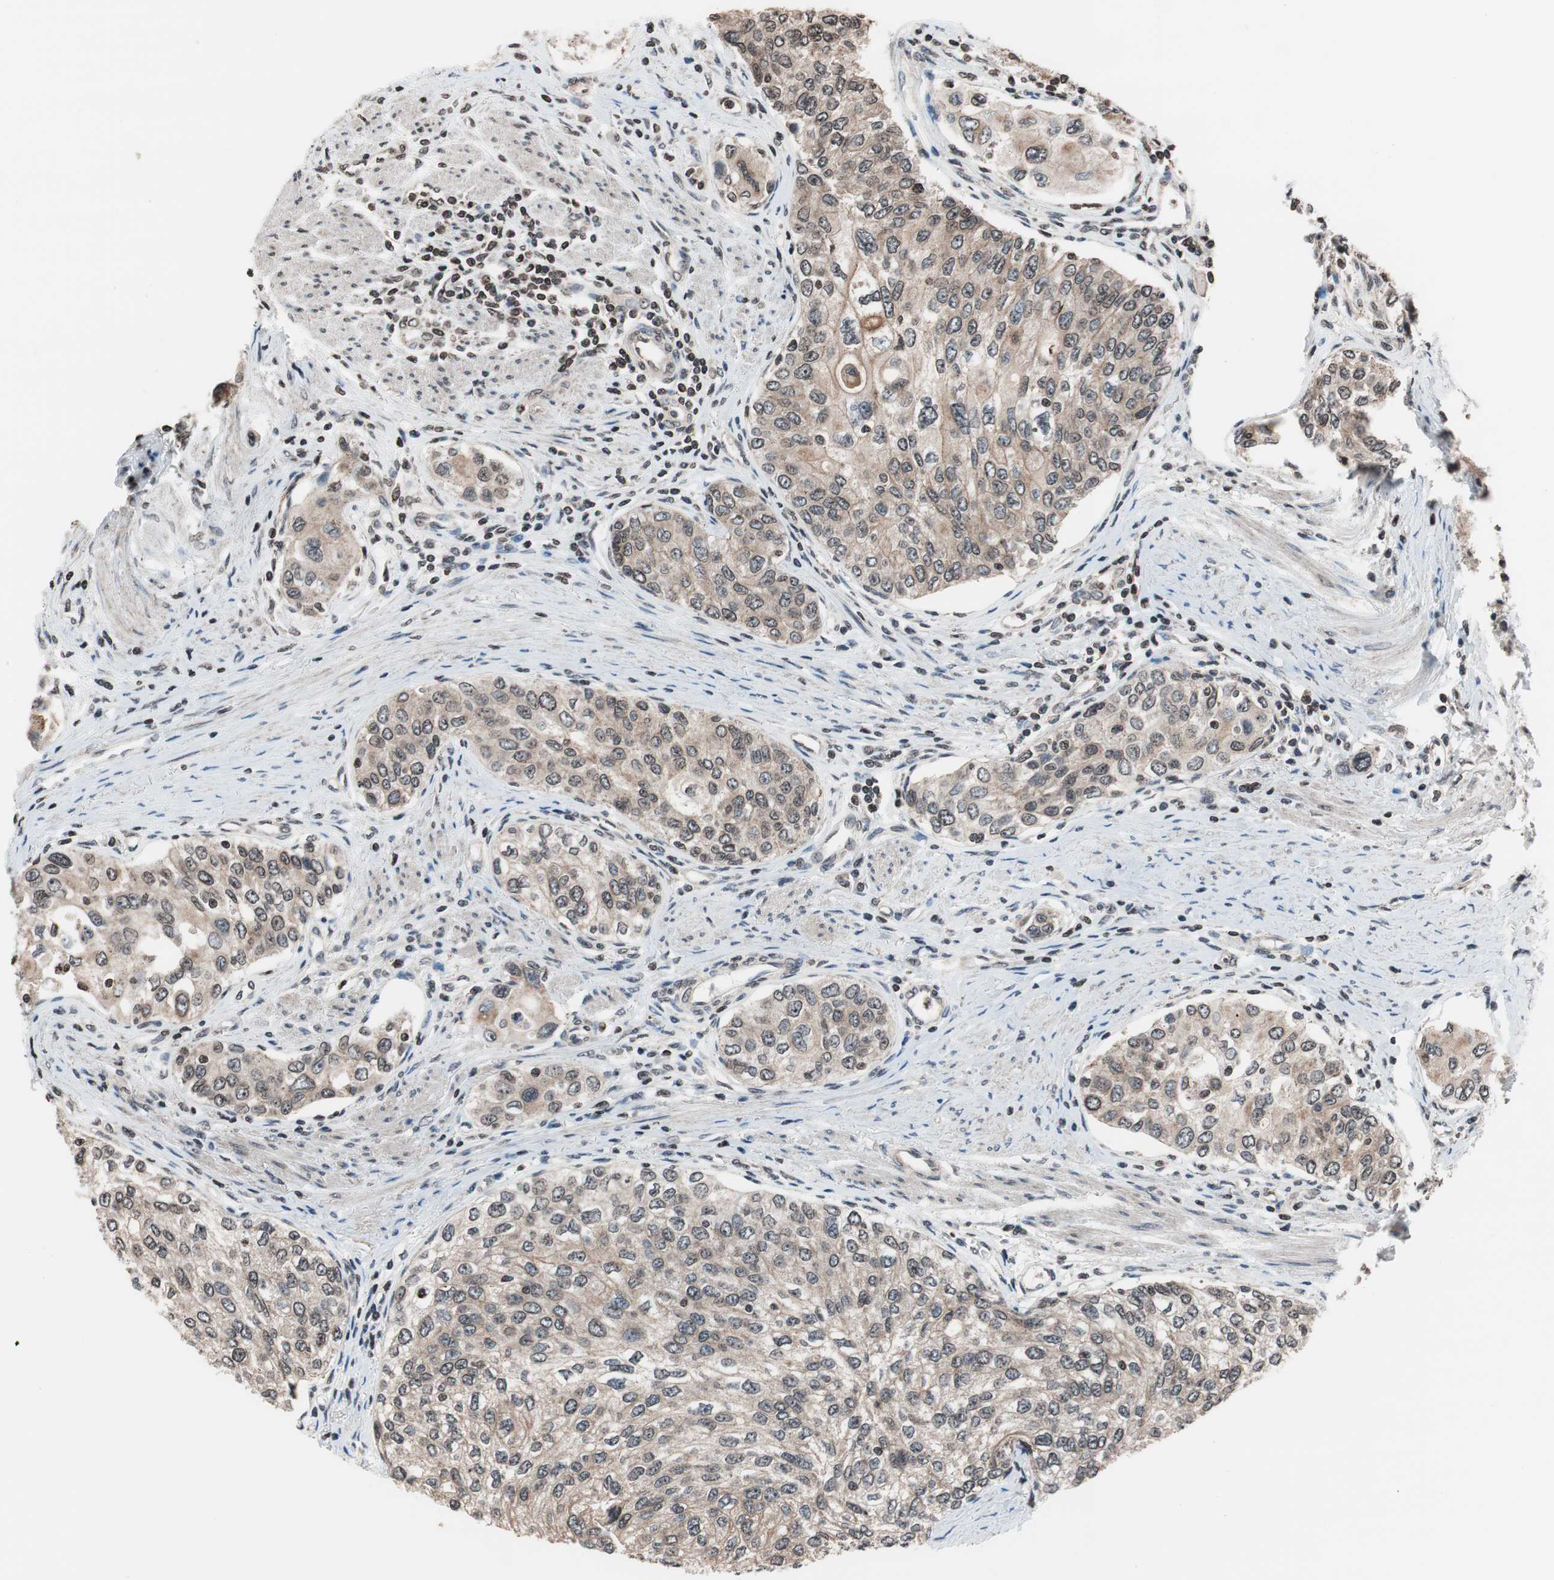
{"staining": {"intensity": "weak", "quantity": ">75%", "location": "cytoplasmic/membranous"}, "tissue": "urothelial cancer", "cell_type": "Tumor cells", "image_type": "cancer", "snomed": [{"axis": "morphology", "description": "Urothelial carcinoma, High grade"}, {"axis": "topography", "description": "Urinary bladder"}], "caption": "Protein expression by immunohistochemistry (IHC) shows weak cytoplasmic/membranous positivity in approximately >75% of tumor cells in urothelial cancer. Using DAB (brown) and hematoxylin (blue) stains, captured at high magnification using brightfield microscopy.", "gene": "RFC1", "patient": {"sex": "female", "age": 56}}